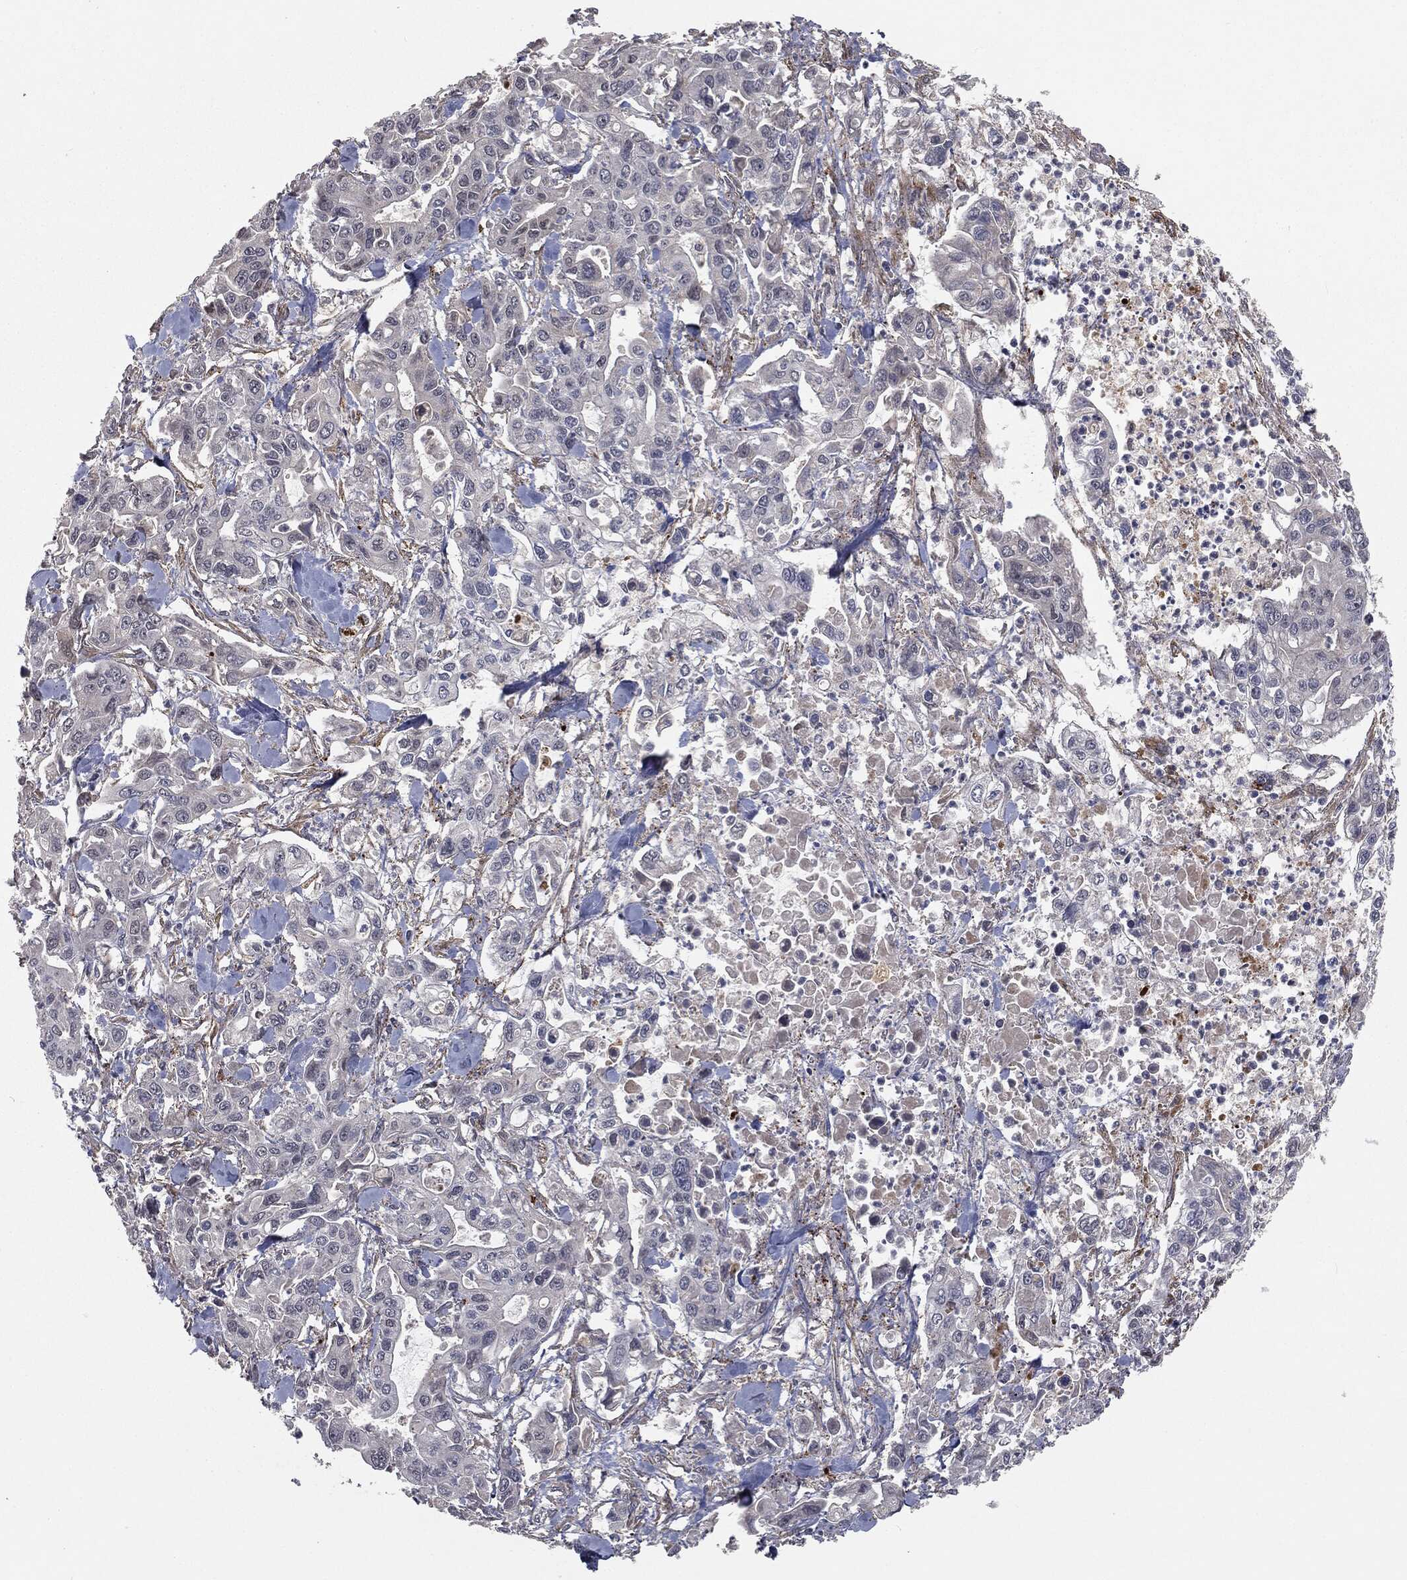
{"staining": {"intensity": "negative", "quantity": "none", "location": "none"}, "tissue": "pancreatic cancer", "cell_type": "Tumor cells", "image_type": "cancer", "snomed": [{"axis": "morphology", "description": "Adenocarcinoma, NOS"}, {"axis": "topography", "description": "Pancreas"}], "caption": "Immunohistochemistry (IHC) of pancreatic adenocarcinoma displays no positivity in tumor cells.", "gene": "FBXO7", "patient": {"sex": "male", "age": 62}}